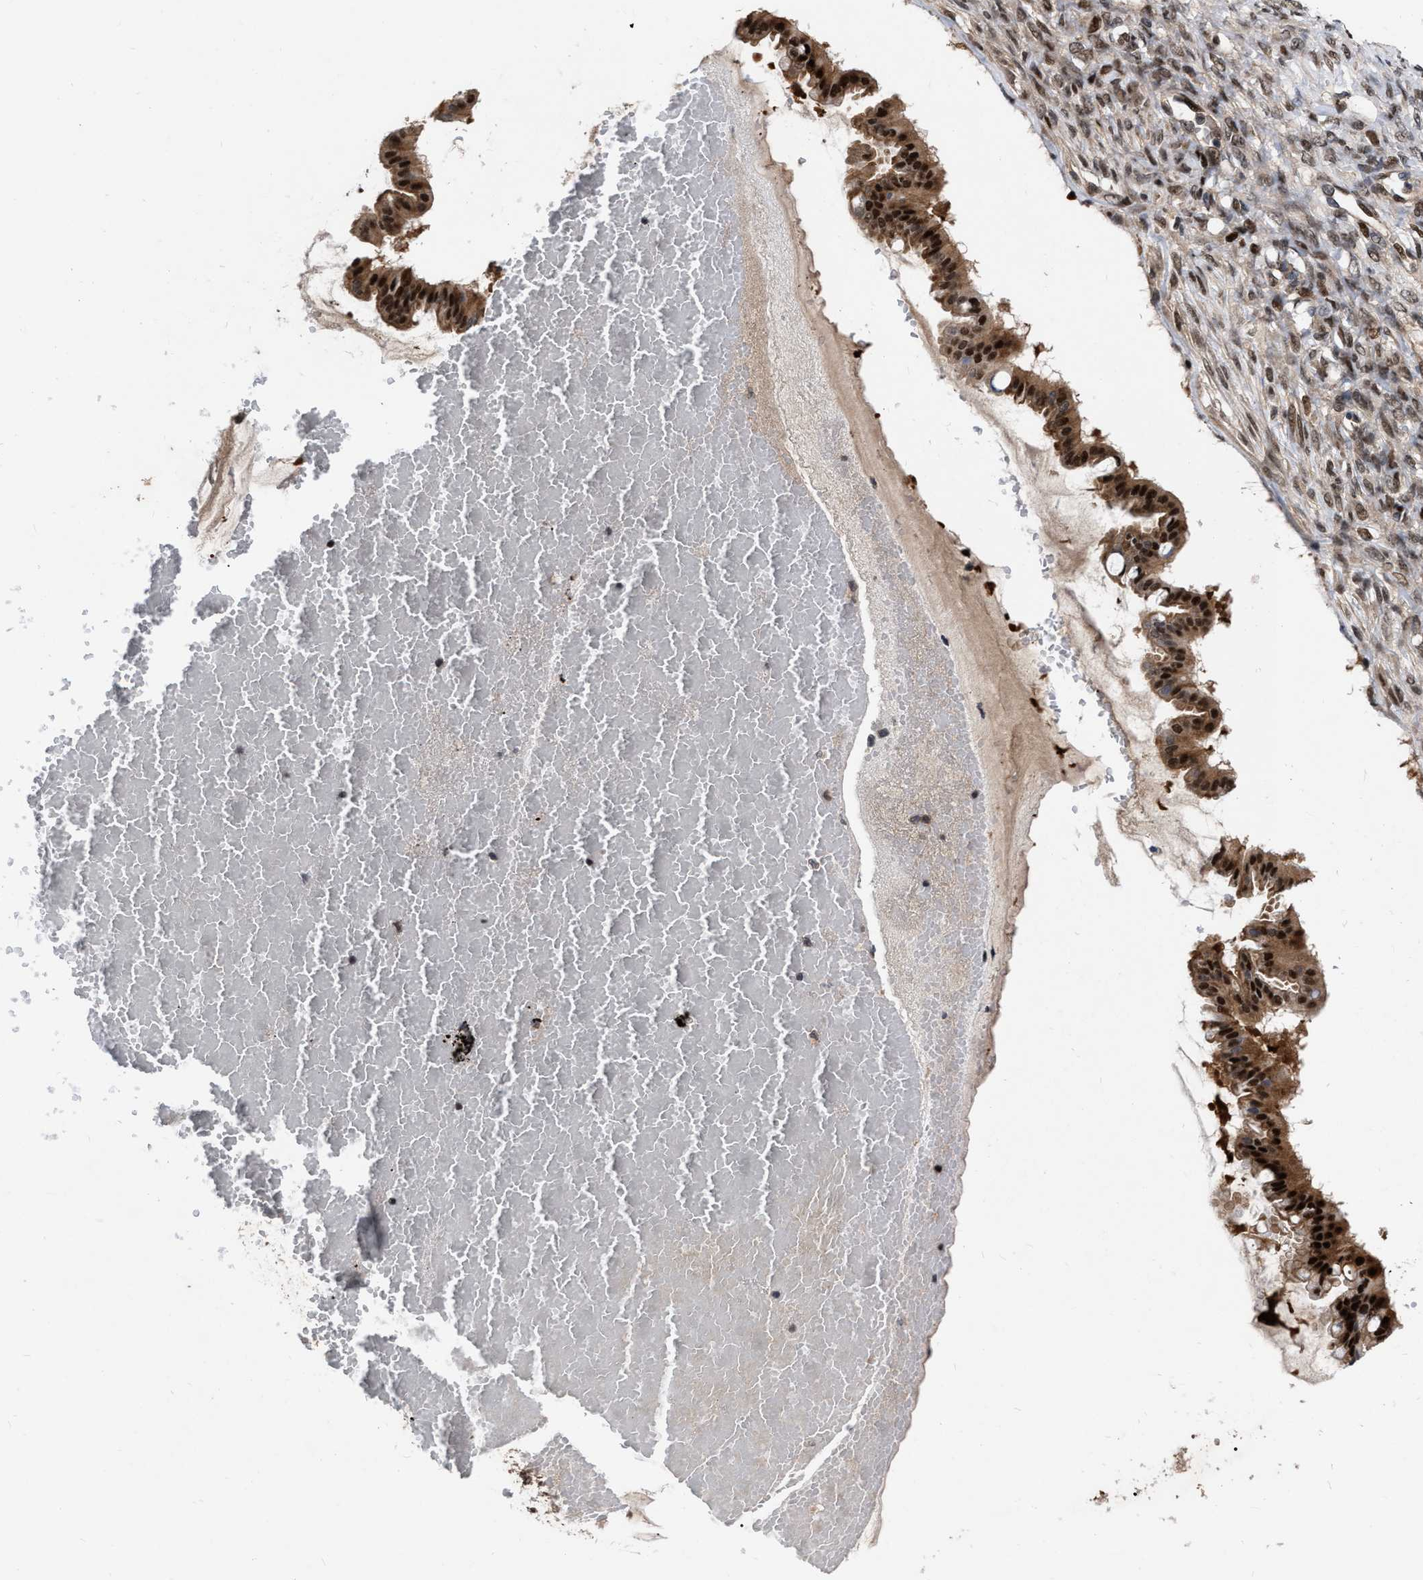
{"staining": {"intensity": "strong", "quantity": ">75%", "location": "cytoplasmic/membranous,nuclear"}, "tissue": "ovarian cancer", "cell_type": "Tumor cells", "image_type": "cancer", "snomed": [{"axis": "morphology", "description": "Cystadenocarcinoma, mucinous, NOS"}, {"axis": "topography", "description": "Ovary"}], "caption": "Ovarian cancer (mucinous cystadenocarcinoma) was stained to show a protein in brown. There is high levels of strong cytoplasmic/membranous and nuclear expression in approximately >75% of tumor cells. Nuclei are stained in blue.", "gene": "MDM4", "patient": {"sex": "female", "age": 73}}